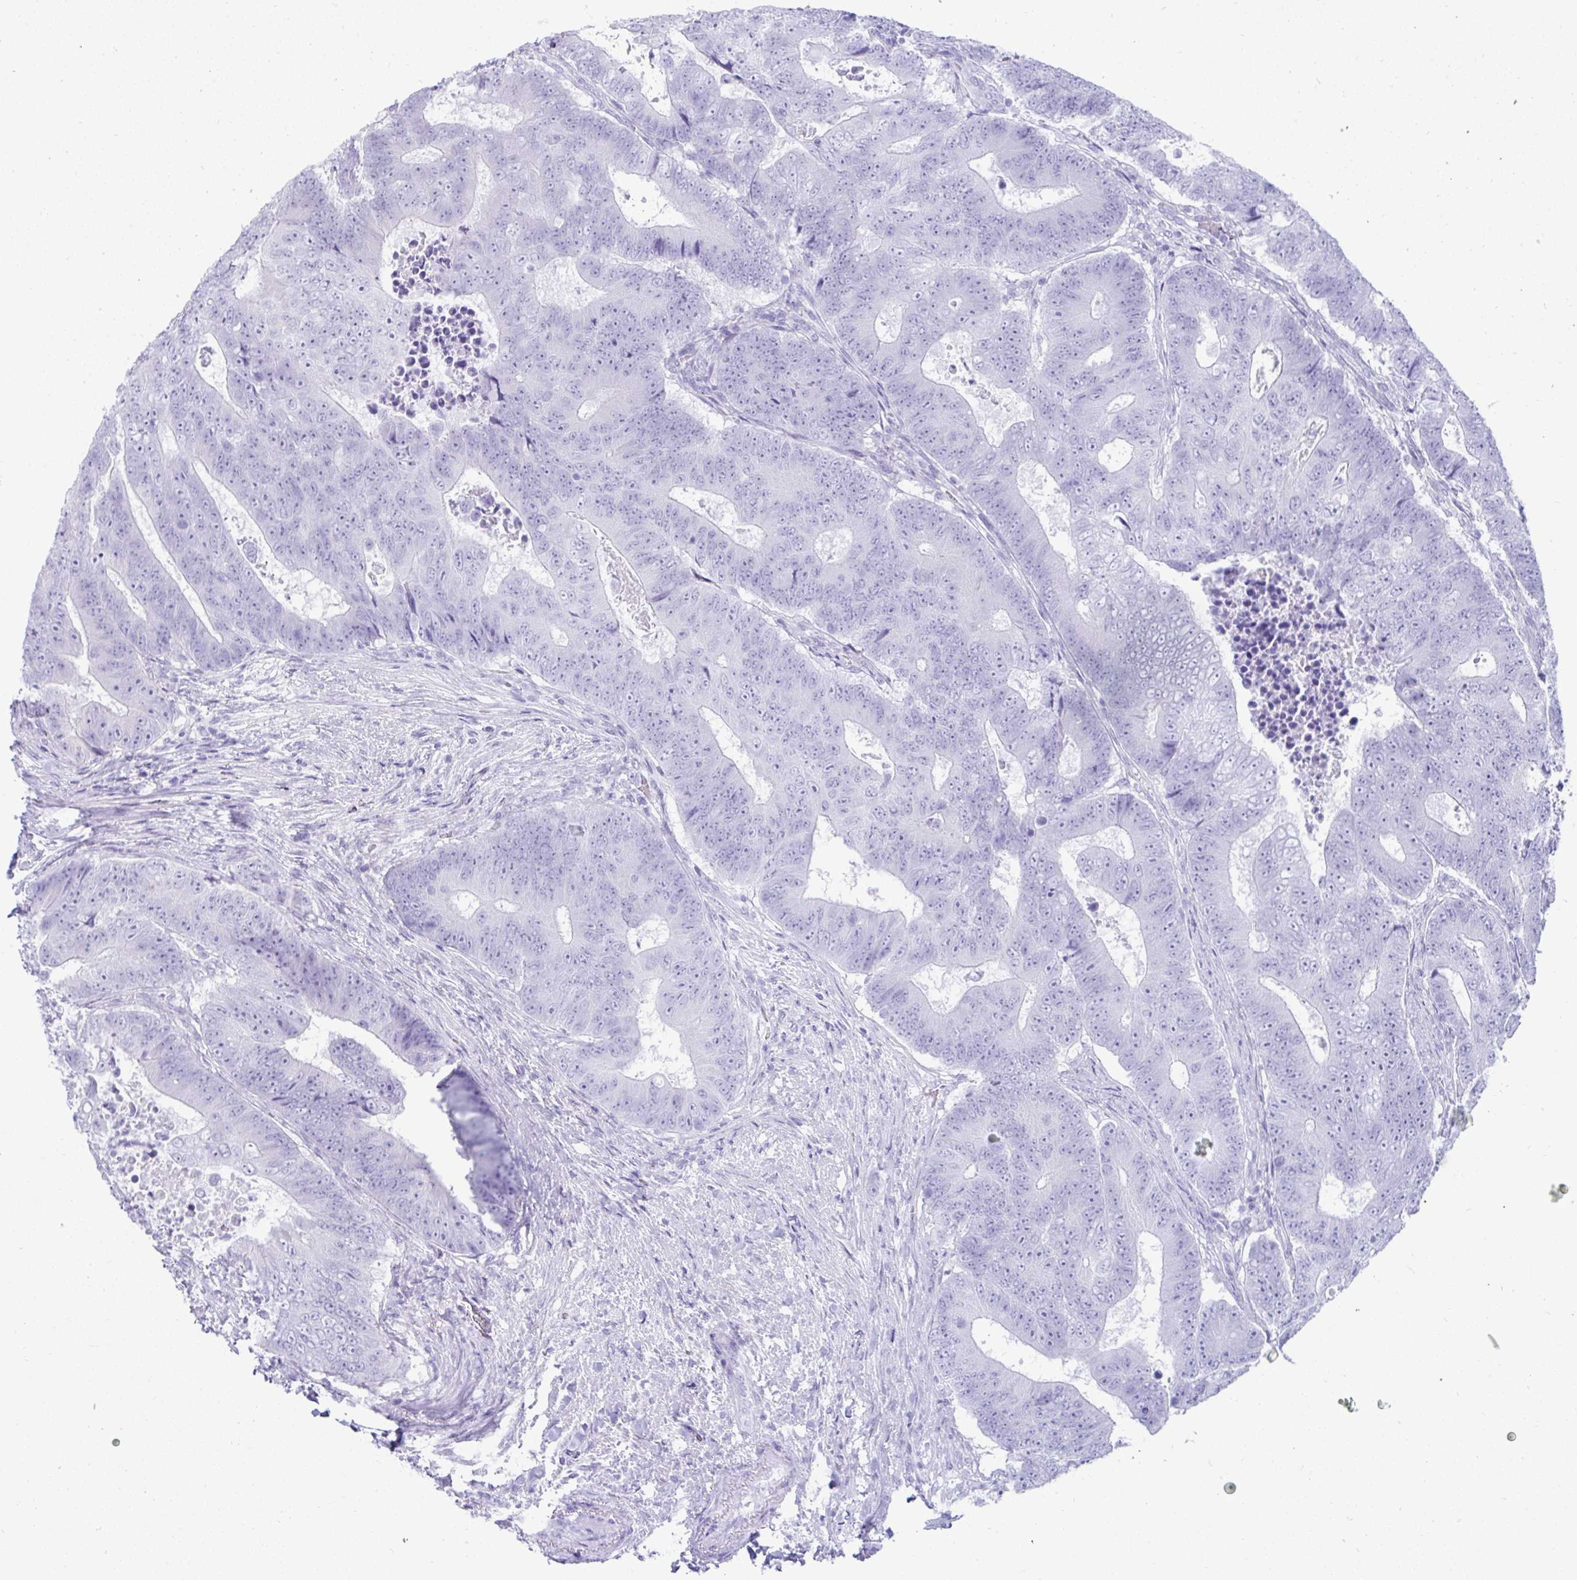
{"staining": {"intensity": "negative", "quantity": "none", "location": "none"}, "tissue": "colorectal cancer", "cell_type": "Tumor cells", "image_type": "cancer", "snomed": [{"axis": "morphology", "description": "Adenocarcinoma, NOS"}, {"axis": "topography", "description": "Colon"}], "caption": "IHC micrograph of colorectal cancer (adenocarcinoma) stained for a protein (brown), which exhibits no staining in tumor cells.", "gene": "PSCA", "patient": {"sex": "female", "age": 48}}